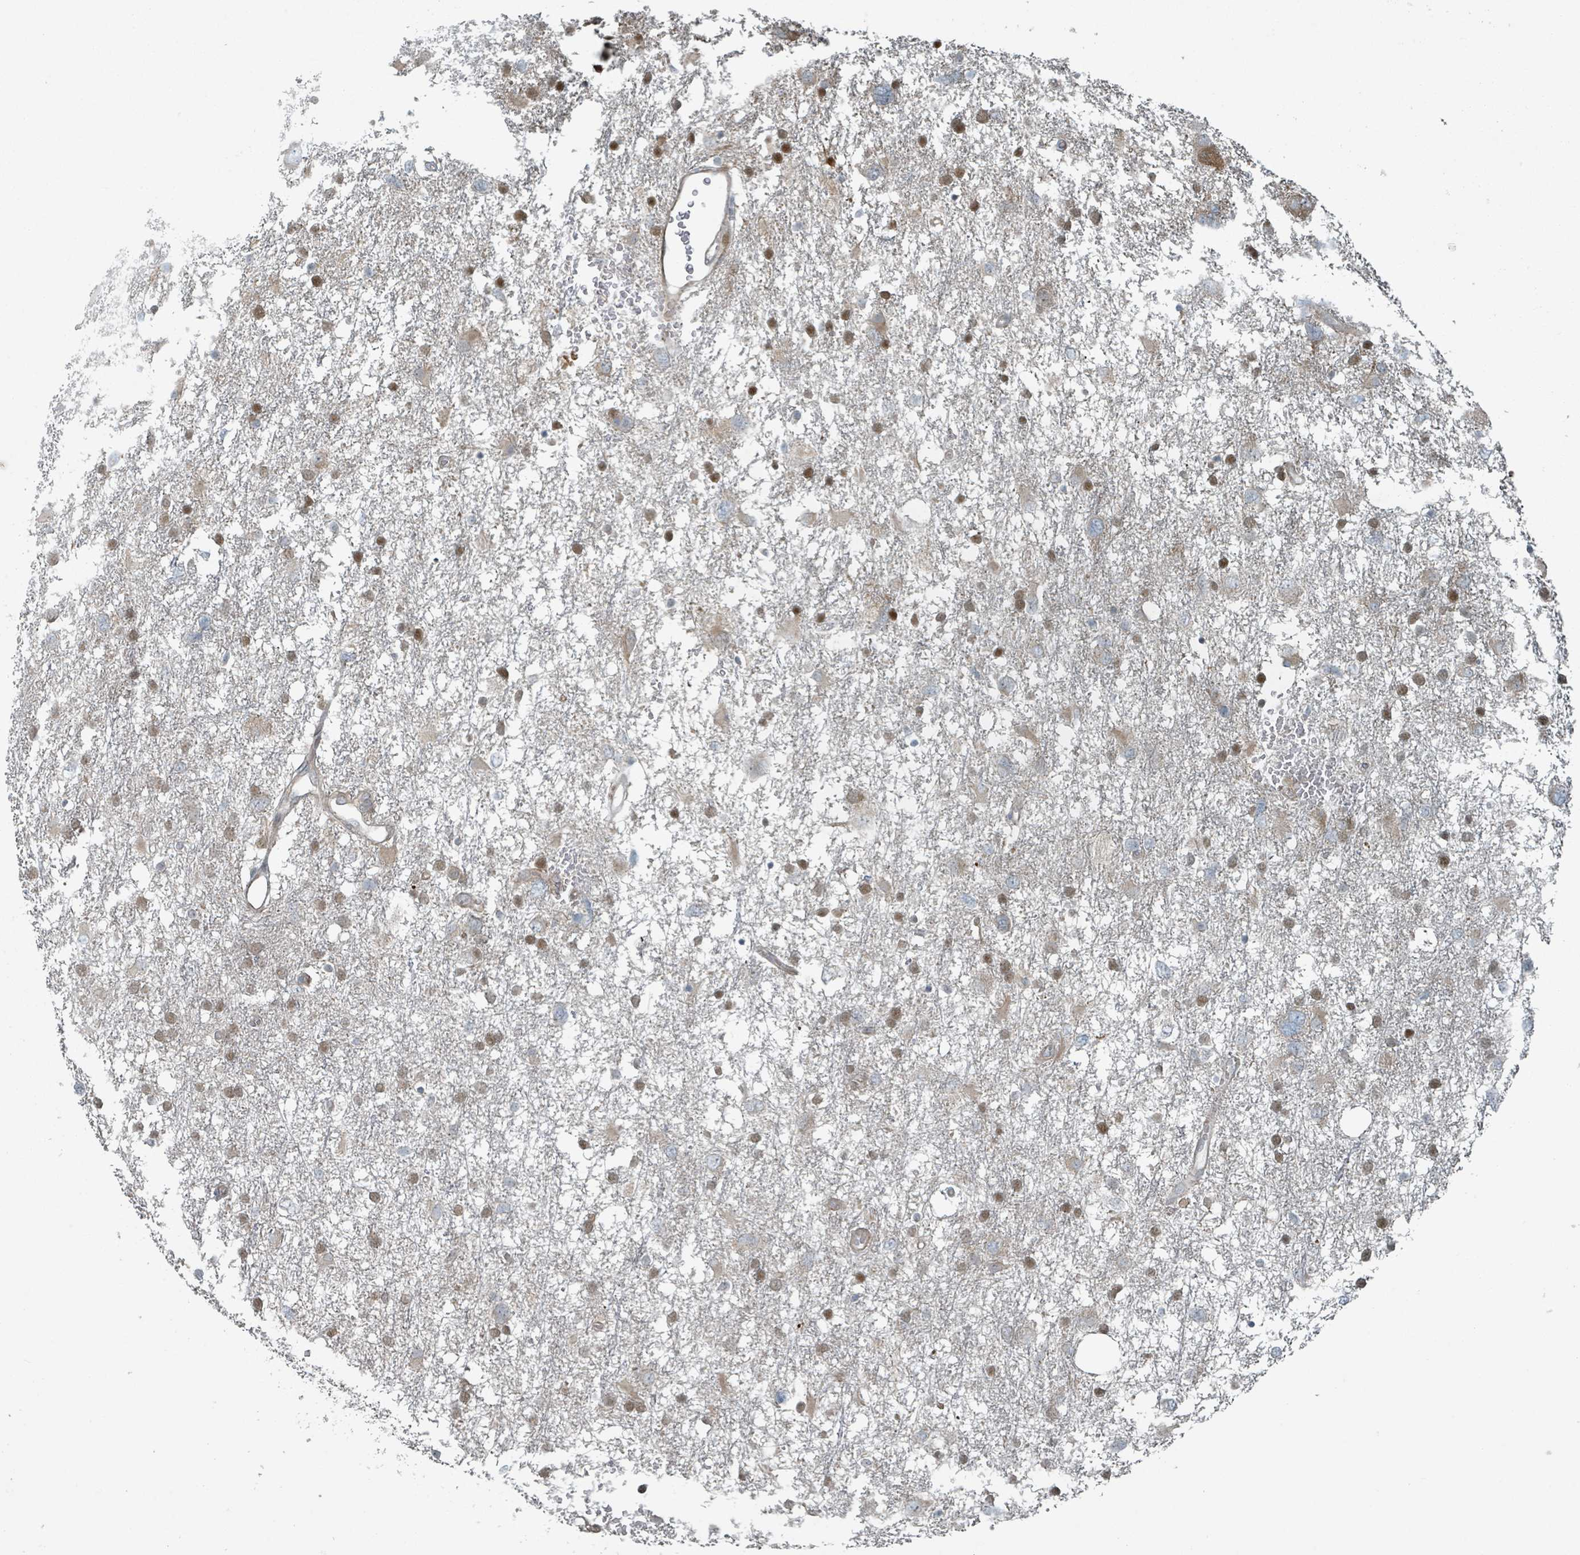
{"staining": {"intensity": "moderate", "quantity": "25%-75%", "location": "nuclear"}, "tissue": "glioma", "cell_type": "Tumor cells", "image_type": "cancer", "snomed": [{"axis": "morphology", "description": "Glioma, malignant, High grade"}, {"axis": "topography", "description": "Brain"}], "caption": "This photomicrograph demonstrates immunohistochemistry (IHC) staining of human malignant glioma (high-grade), with medium moderate nuclear positivity in about 25%-75% of tumor cells.", "gene": "RHPN2", "patient": {"sex": "male", "age": 61}}